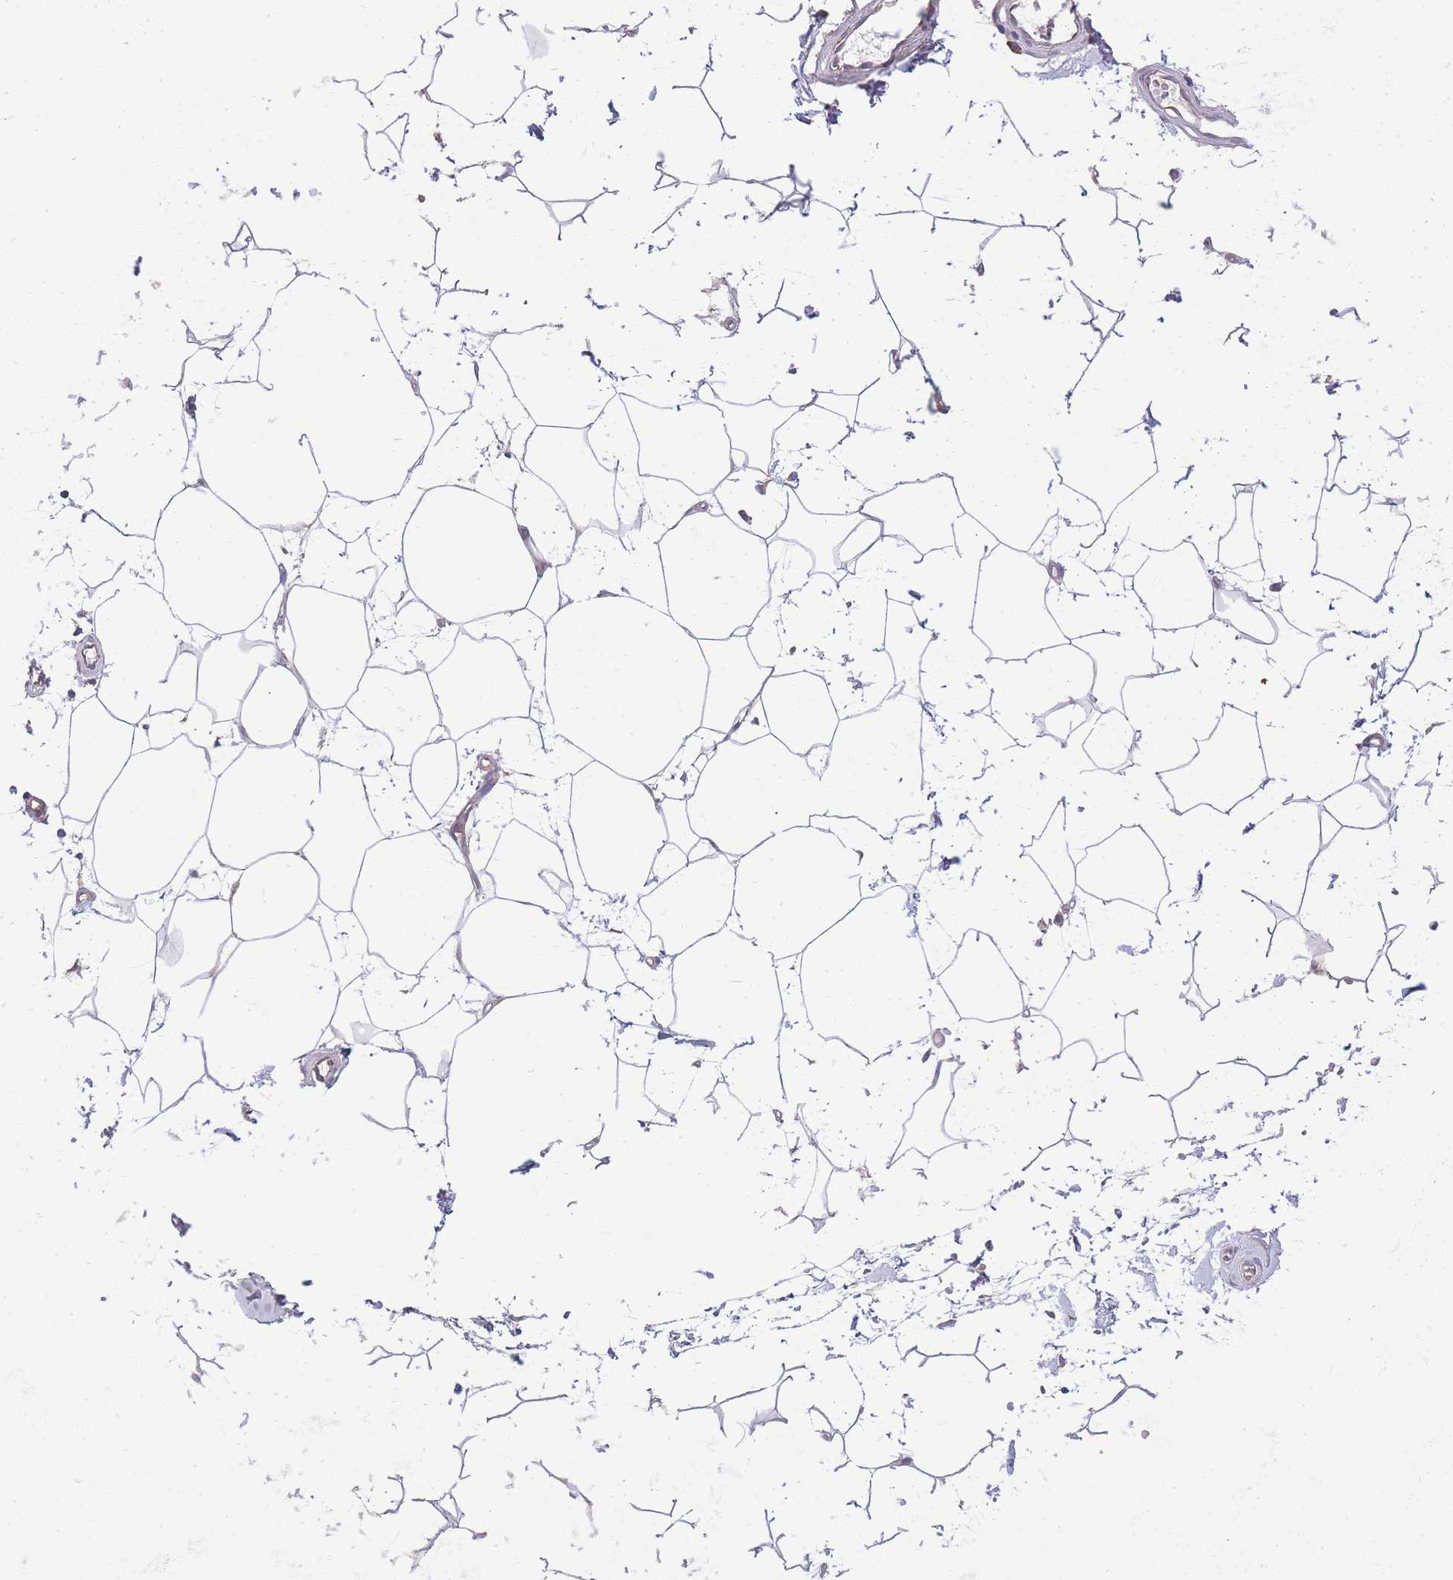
{"staining": {"intensity": "negative", "quantity": "none", "location": "none"}, "tissue": "adipose tissue", "cell_type": "Adipocytes", "image_type": "normal", "snomed": [{"axis": "morphology", "description": "Normal tissue, NOS"}, {"axis": "topography", "description": "Soft tissue"}, {"axis": "topography", "description": "Adipose tissue"}, {"axis": "topography", "description": "Vascular tissue"}, {"axis": "topography", "description": "Peripheral nerve tissue"}], "caption": "Adipose tissue was stained to show a protein in brown. There is no significant positivity in adipocytes. Brightfield microscopy of IHC stained with DAB (3,3'-diaminobenzidine) (brown) and hematoxylin (blue), captured at high magnification.", "gene": "BEX1", "patient": {"sex": "male", "age": 74}}